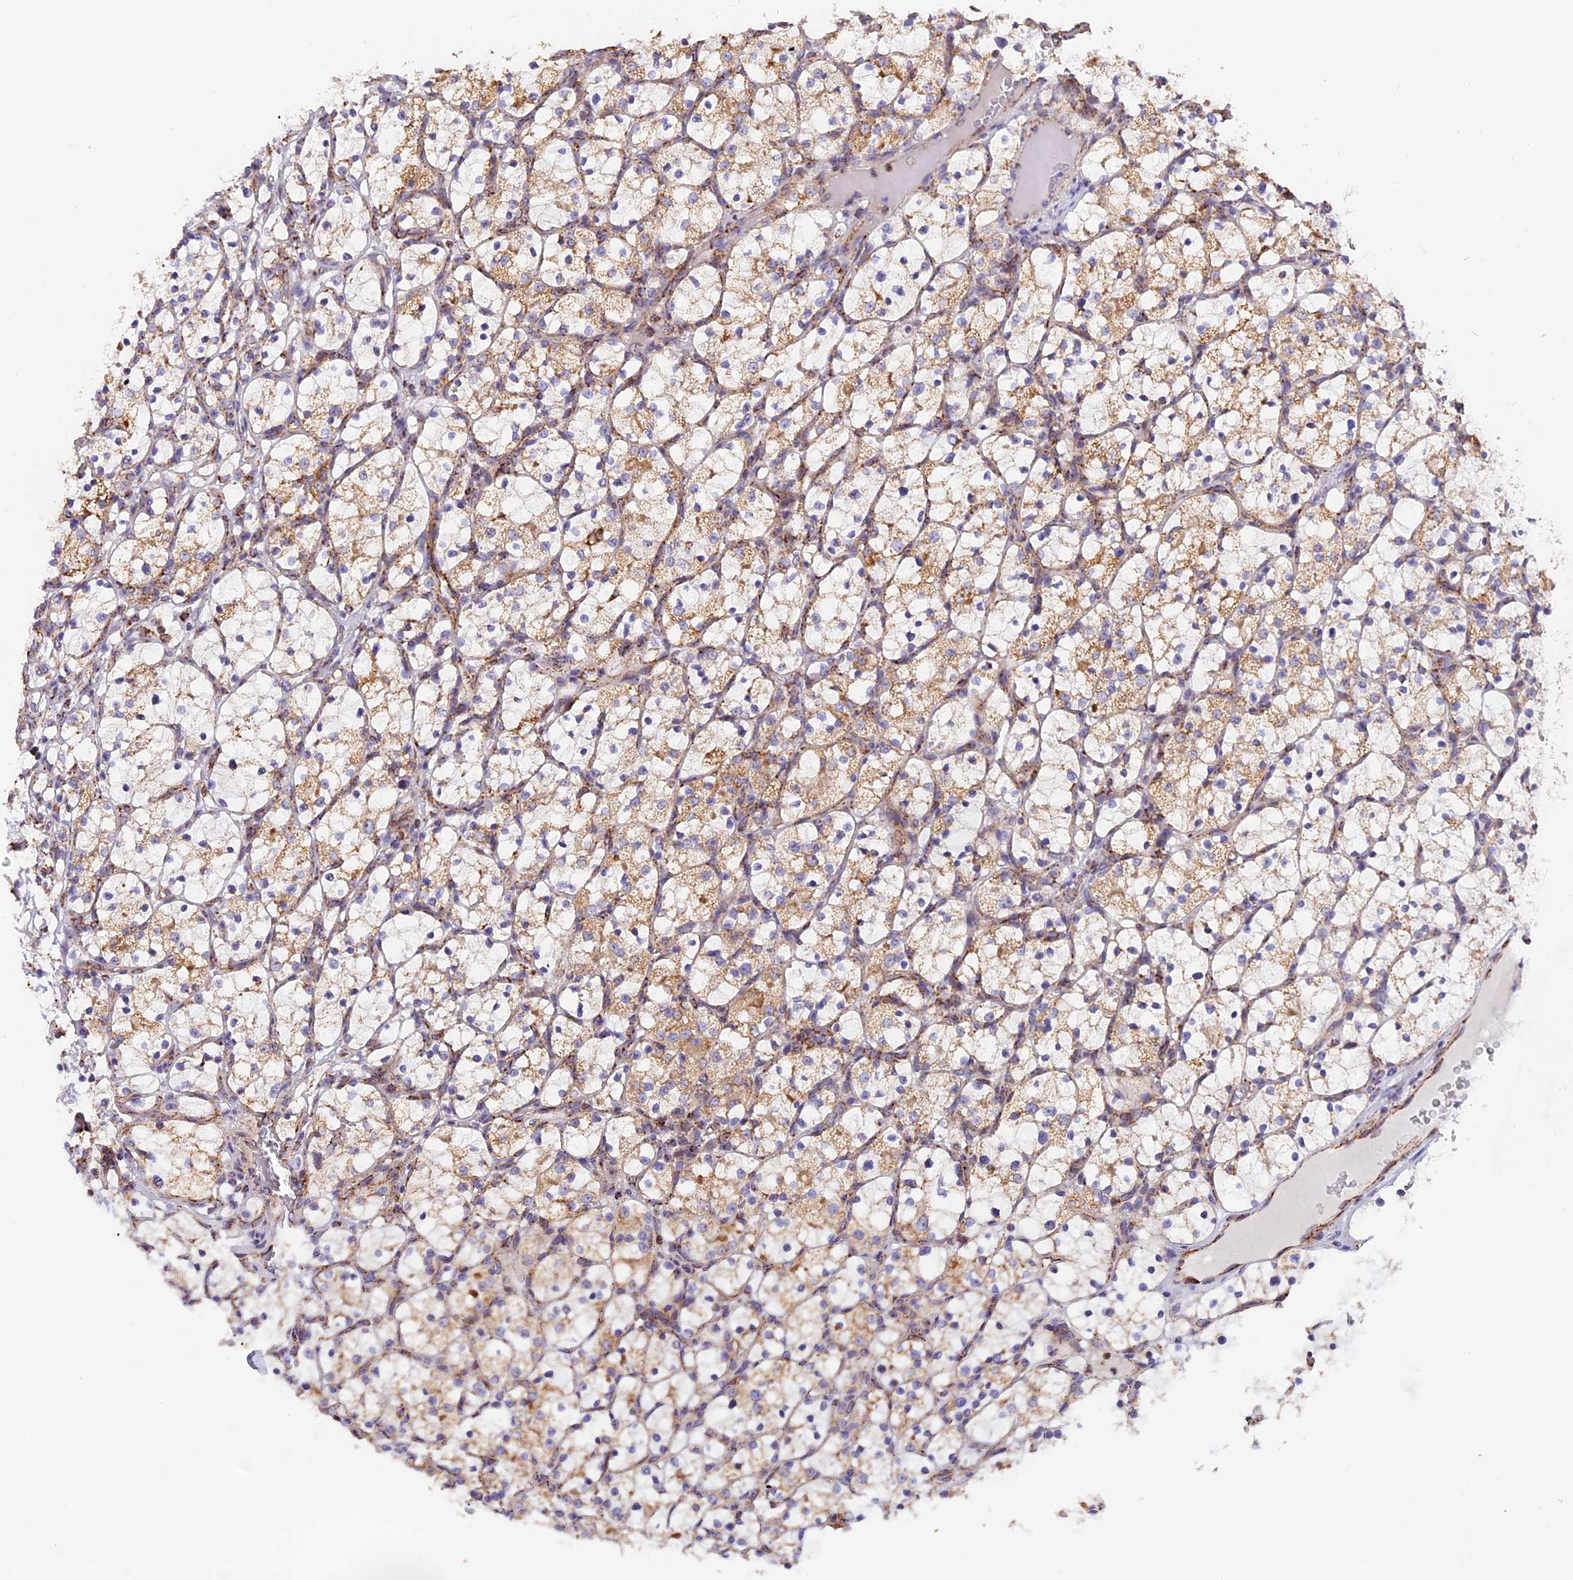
{"staining": {"intensity": "moderate", "quantity": "25%-75%", "location": "cytoplasmic/membranous"}, "tissue": "renal cancer", "cell_type": "Tumor cells", "image_type": "cancer", "snomed": [{"axis": "morphology", "description": "Adenocarcinoma, NOS"}, {"axis": "topography", "description": "Kidney"}], "caption": "Protein staining of renal cancer (adenocarcinoma) tissue reveals moderate cytoplasmic/membranous staining in about 25%-75% of tumor cells.", "gene": "NDUFA8", "patient": {"sex": "female", "age": 69}}